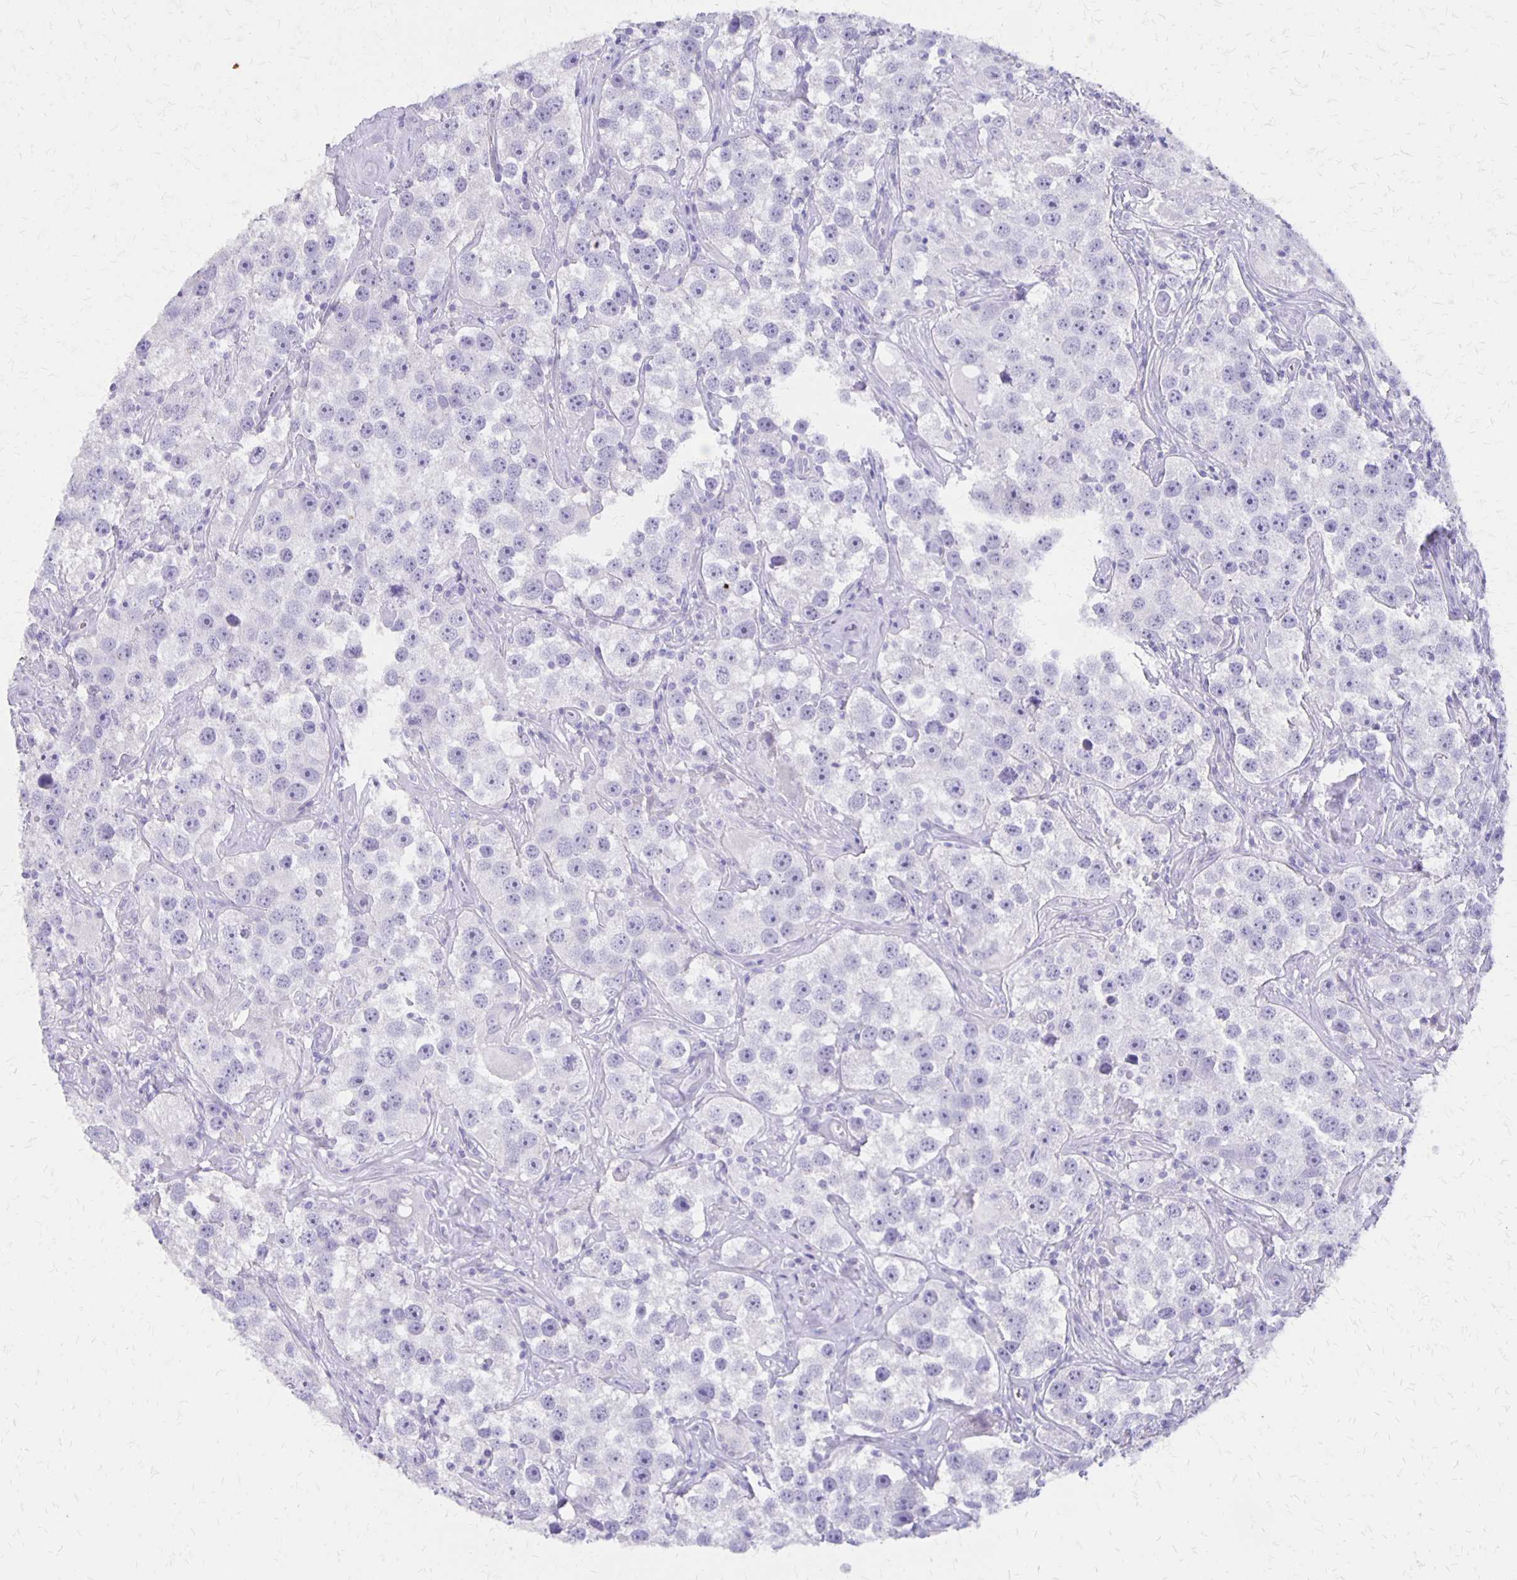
{"staining": {"intensity": "negative", "quantity": "none", "location": "none"}, "tissue": "testis cancer", "cell_type": "Tumor cells", "image_type": "cancer", "snomed": [{"axis": "morphology", "description": "Seminoma, NOS"}, {"axis": "topography", "description": "Testis"}], "caption": "Tumor cells show no significant protein expression in testis cancer.", "gene": "SEPTIN5", "patient": {"sex": "male", "age": 49}}